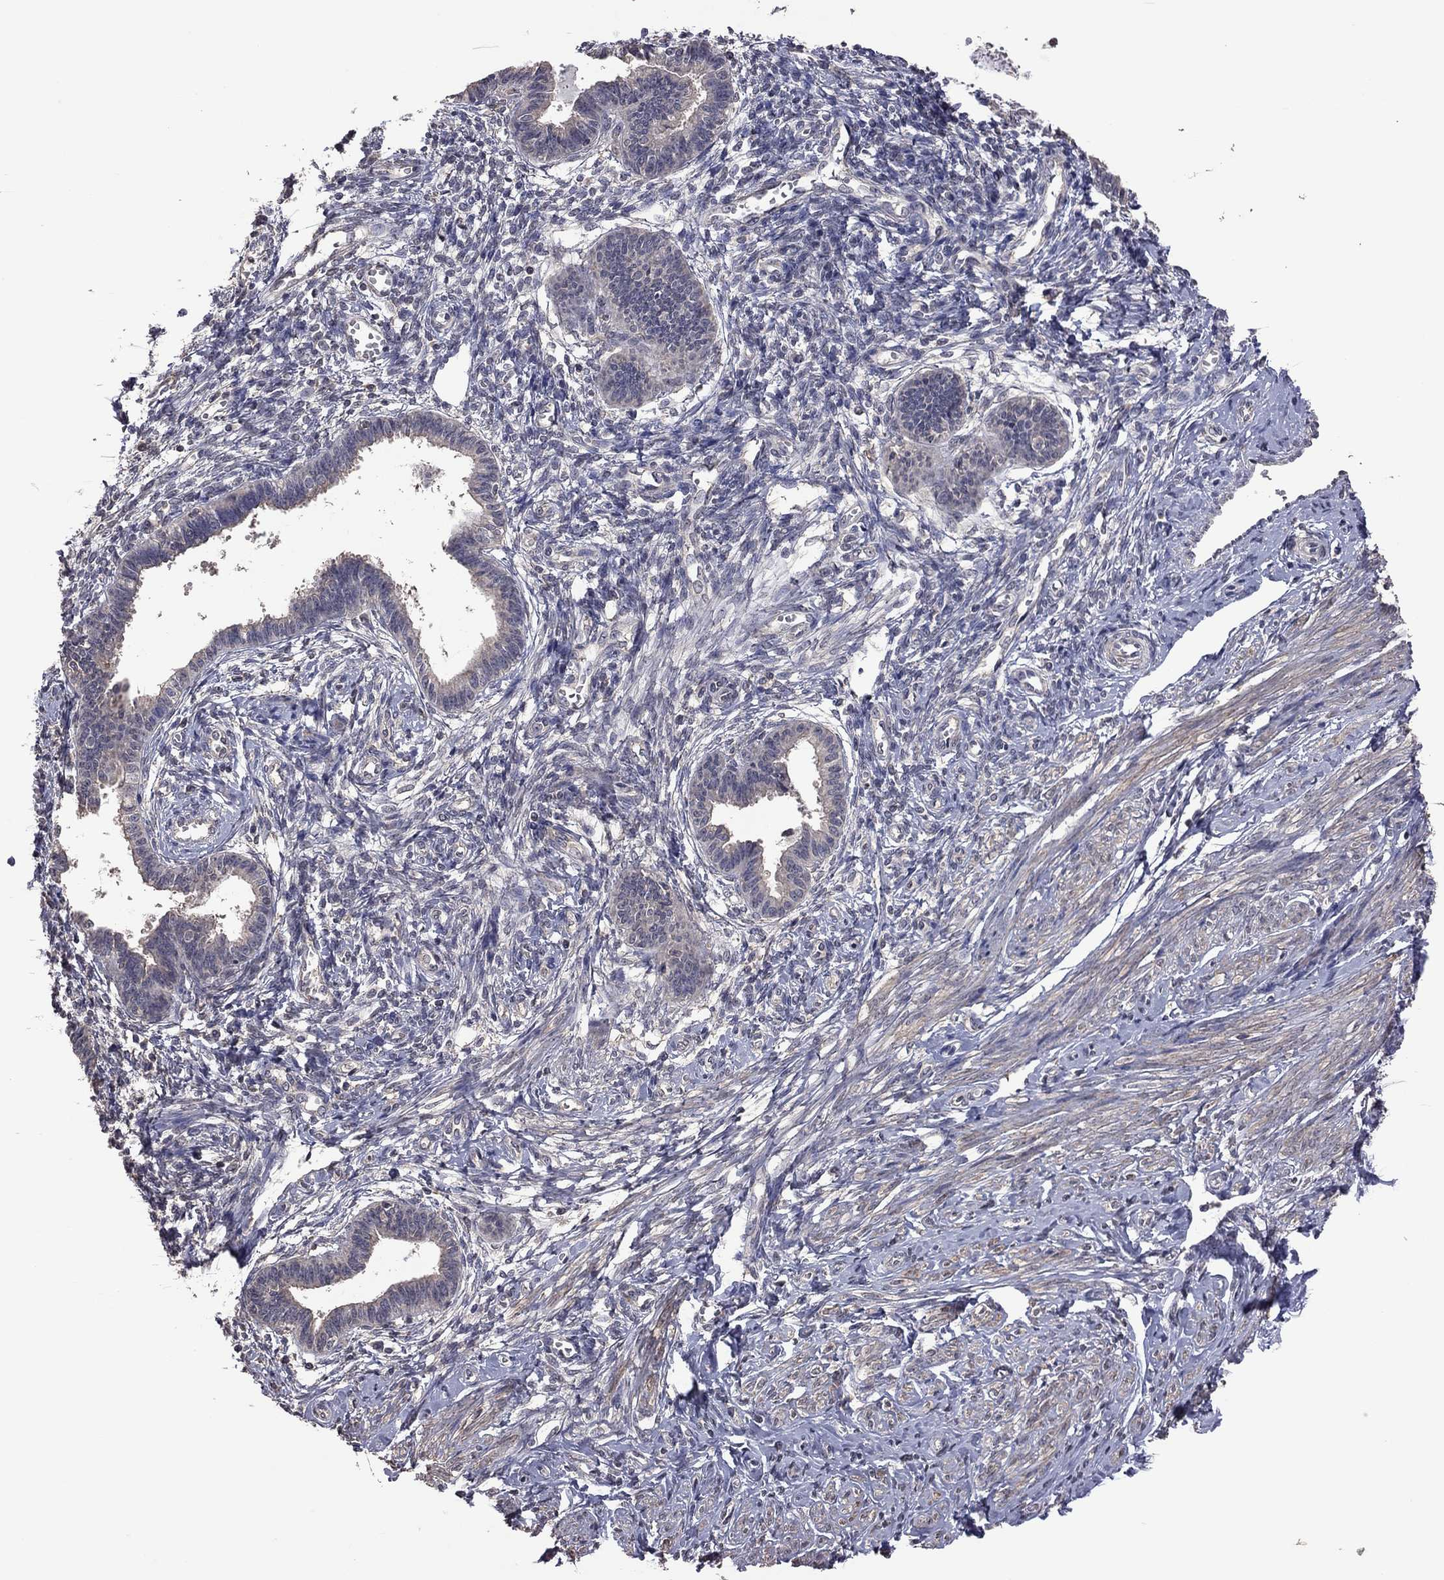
{"staining": {"intensity": "negative", "quantity": "none", "location": "none"}, "tissue": "endometrium", "cell_type": "Cells in endometrial stroma", "image_type": "normal", "snomed": [{"axis": "morphology", "description": "Normal tissue, NOS"}, {"axis": "topography", "description": "Cervix"}, {"axis": "topography", "description": "Endometrium"}], "caption": "This histopathology image is of normal endometrium stained with immunohistochemistry (IHC) to label a protein in brown with the nuclei are counter-stained blue. There is no staining in cells in endometrial stroma. (Stains: DAB IHC with hematoxylin counter stain, Microscopy: brightfield microscopy at high magnification).", "gene": "TSNARE1", "patient": {"sex": "female", "age": 37}}